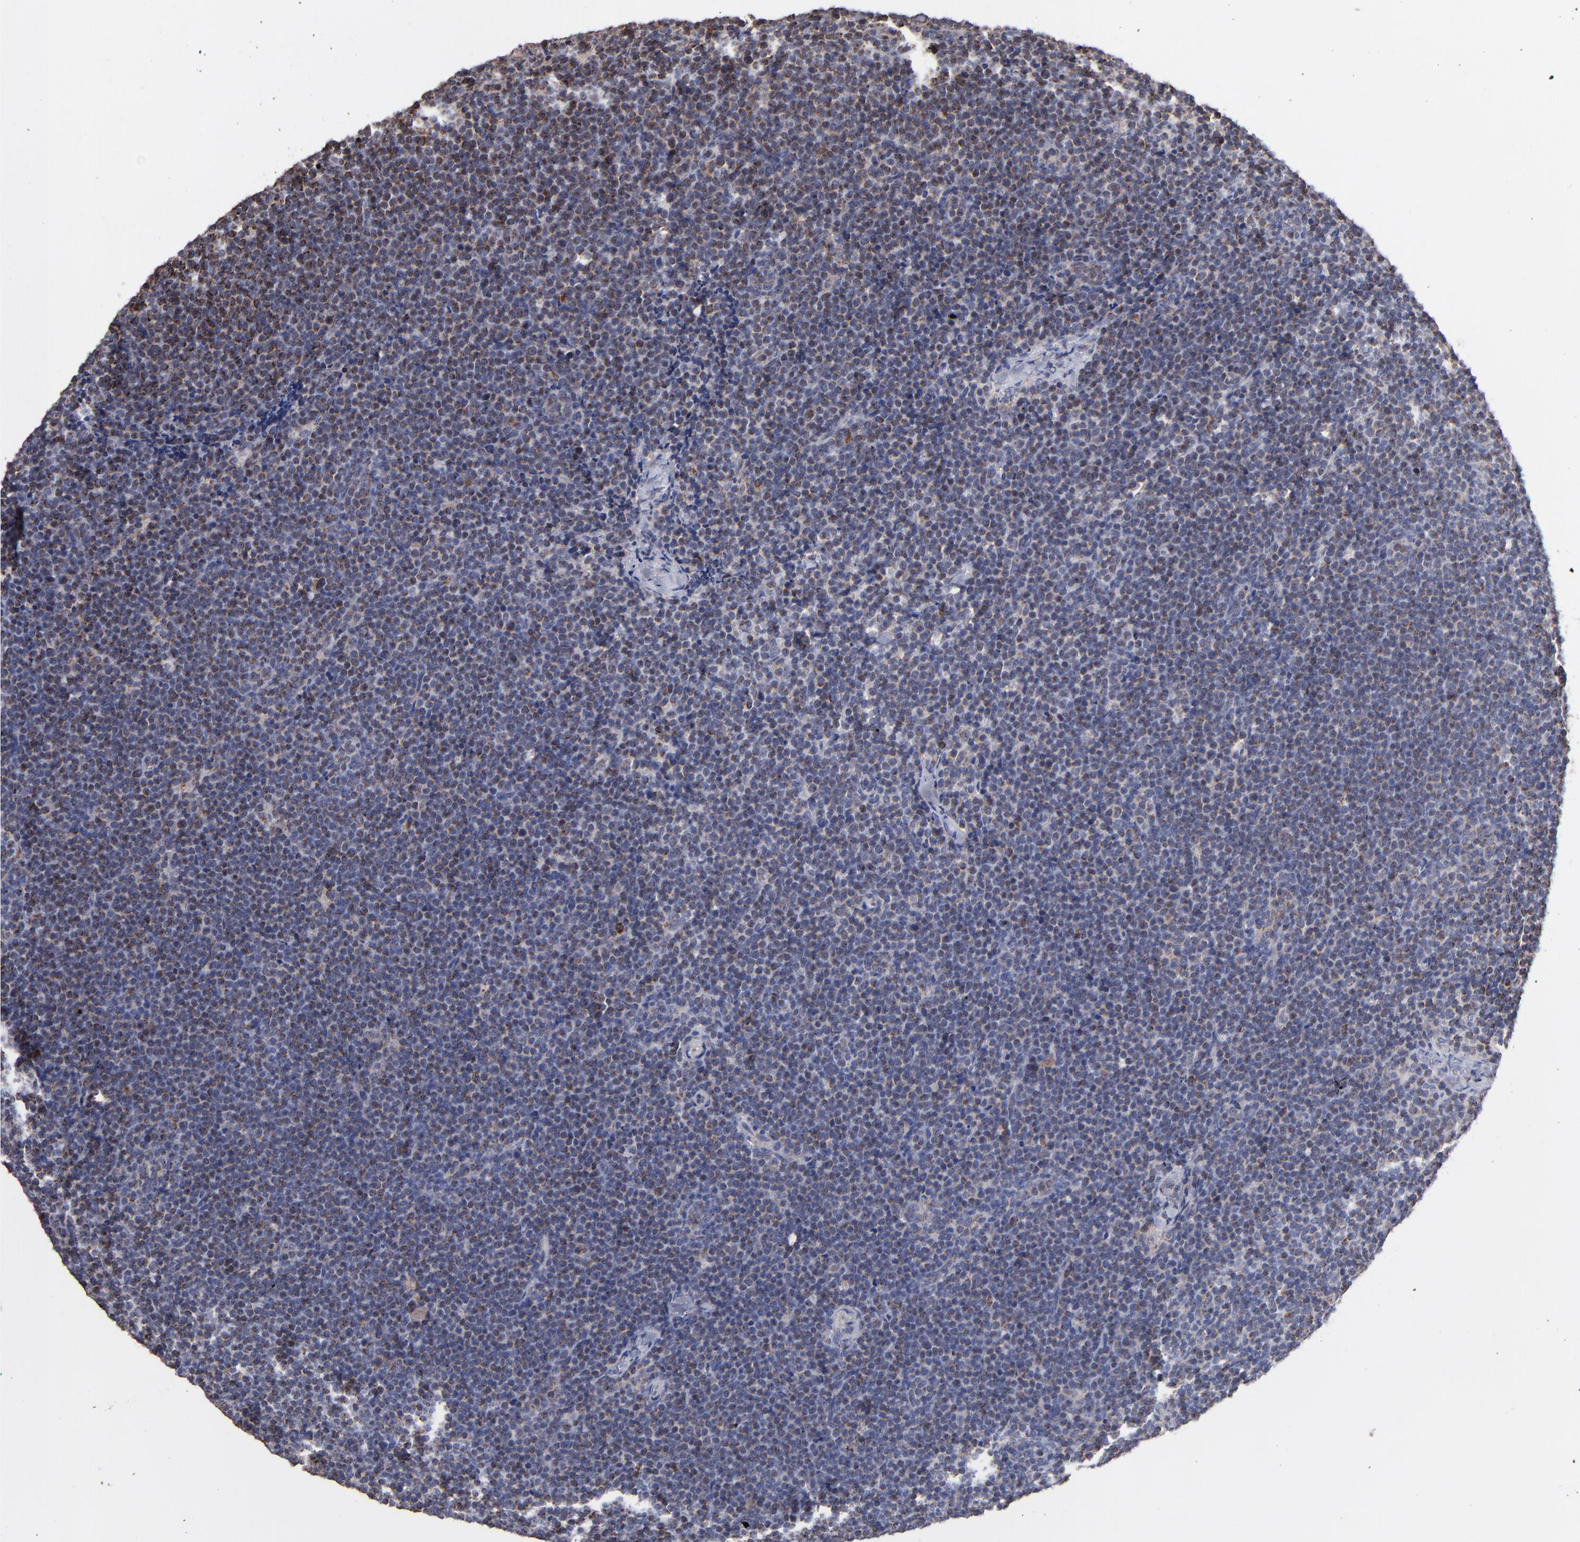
{"staining": {"intensity": "moderate", "quantity": "25%-75%", "location": "cytoplasmic/membranous"}, "tissue": "lymphoma", "cell_type": "Tumor cells", "image_type": "cancer", "snomed": [{"axis": "morphology", "description": "Malignant lymphoma, non-Hodgkin's type, High grade"}, {"axis": "topography", "description": "Lymph node"}], "caption": "The image shows immunohistochemical staining of malignant lymphoma, non-Hodgkin's type (high-grade). There is moderate cytoplasmic/membranous expression is identified in approximately 25%-75% of tumor cells. (IHC, brightfield microscopy, high magnification).", "gene": "DIABLO", "patient": {"sex": "female", "age": 58}}